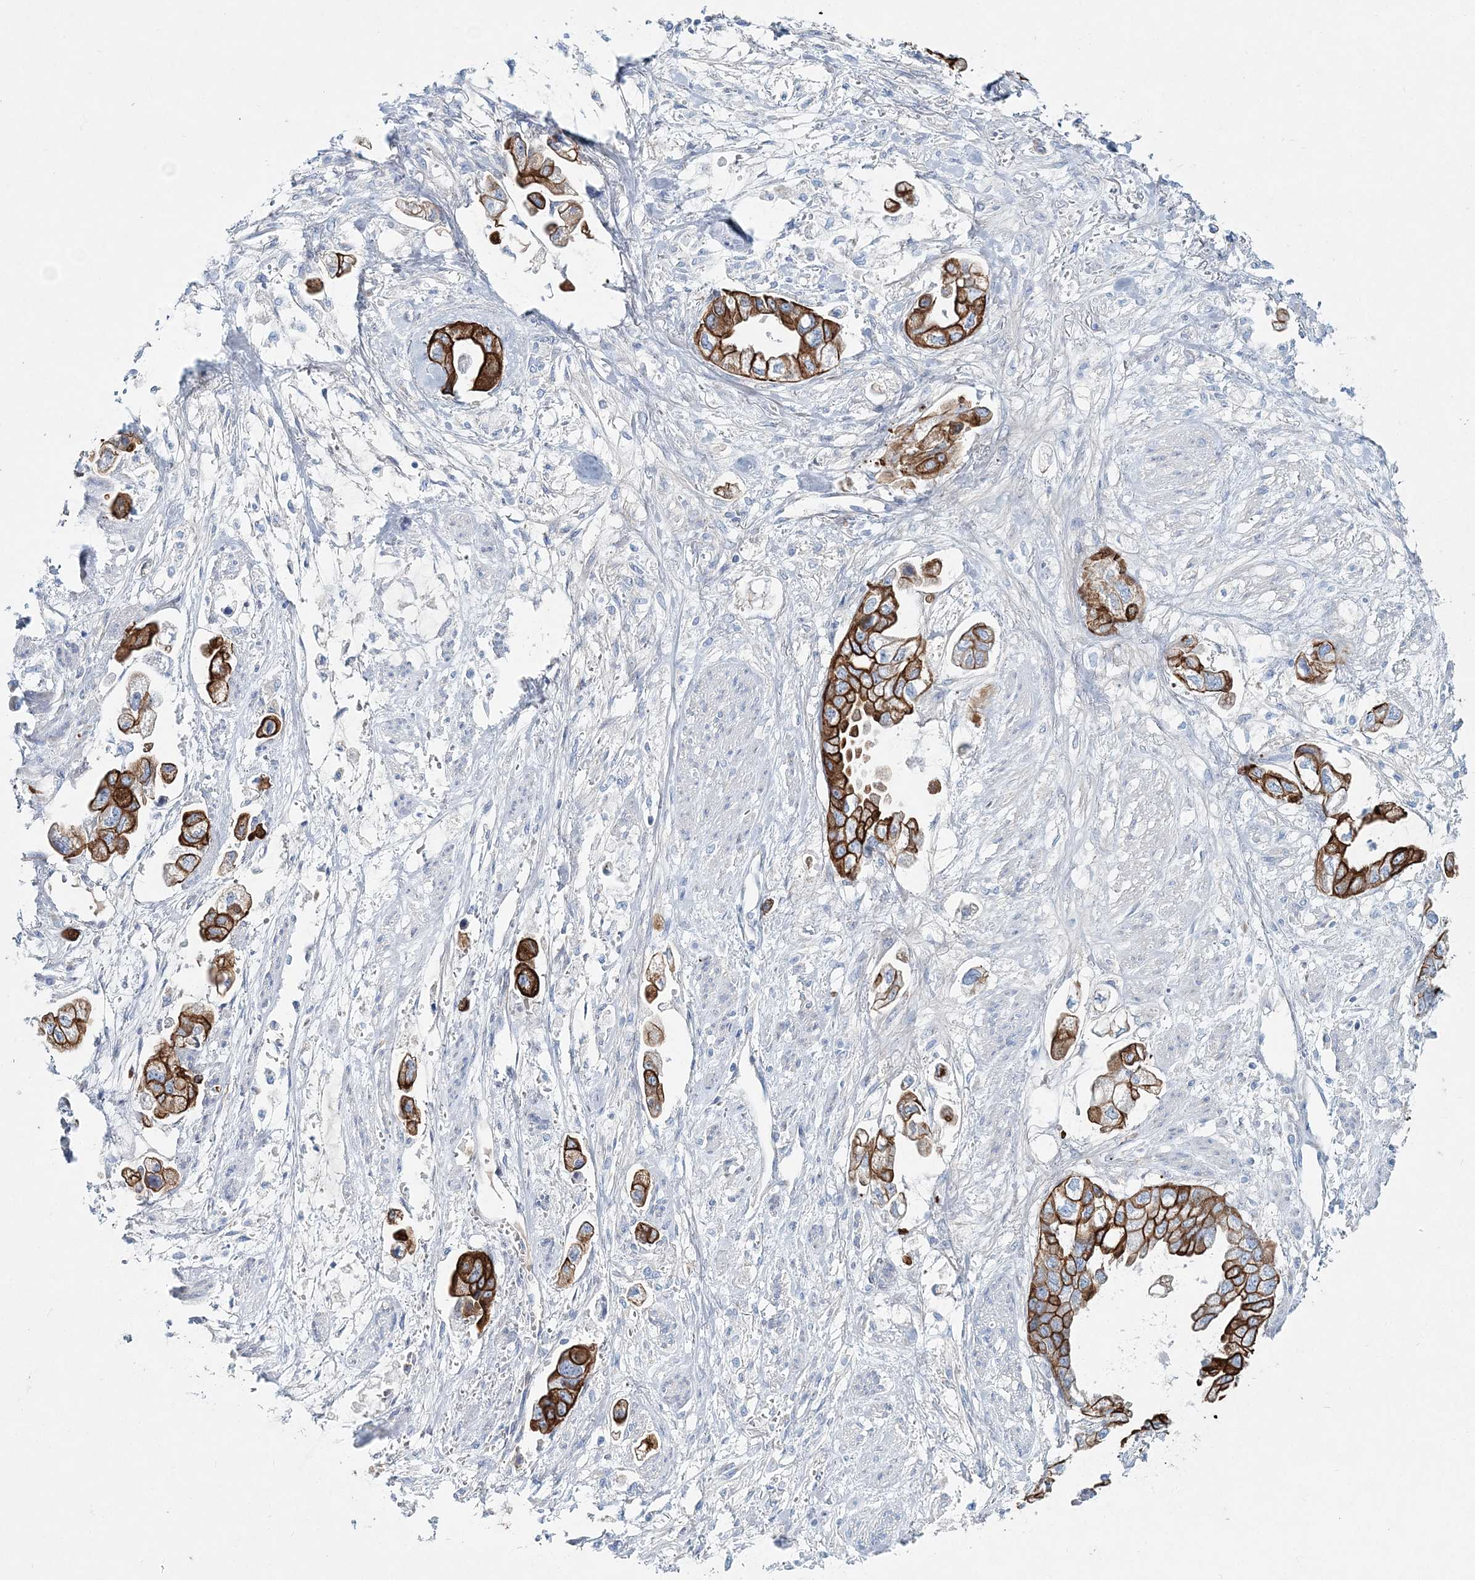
{"staining": {"intensity": "strong", "quantity": ">75%", "location": "cytoplasmic/membranous"}, "tissue": "stomach cancer", "cell_type": "Tumor cells", "image_type": "cancer", "snomed": [{"axis": "morphology", "description": "Adenocarcinoma, NOS"}, {"axis": "topography", "description": "Stomach"}], "caption": "This photomicrograph shows IHC staining of adenocarcinoma (stomach), with high strong cytoplasmic/membranous positivity in approximately >75% of tumor cells.", "gene": "ADGRL1", "patient": {"sex": "male", "age": 62}}